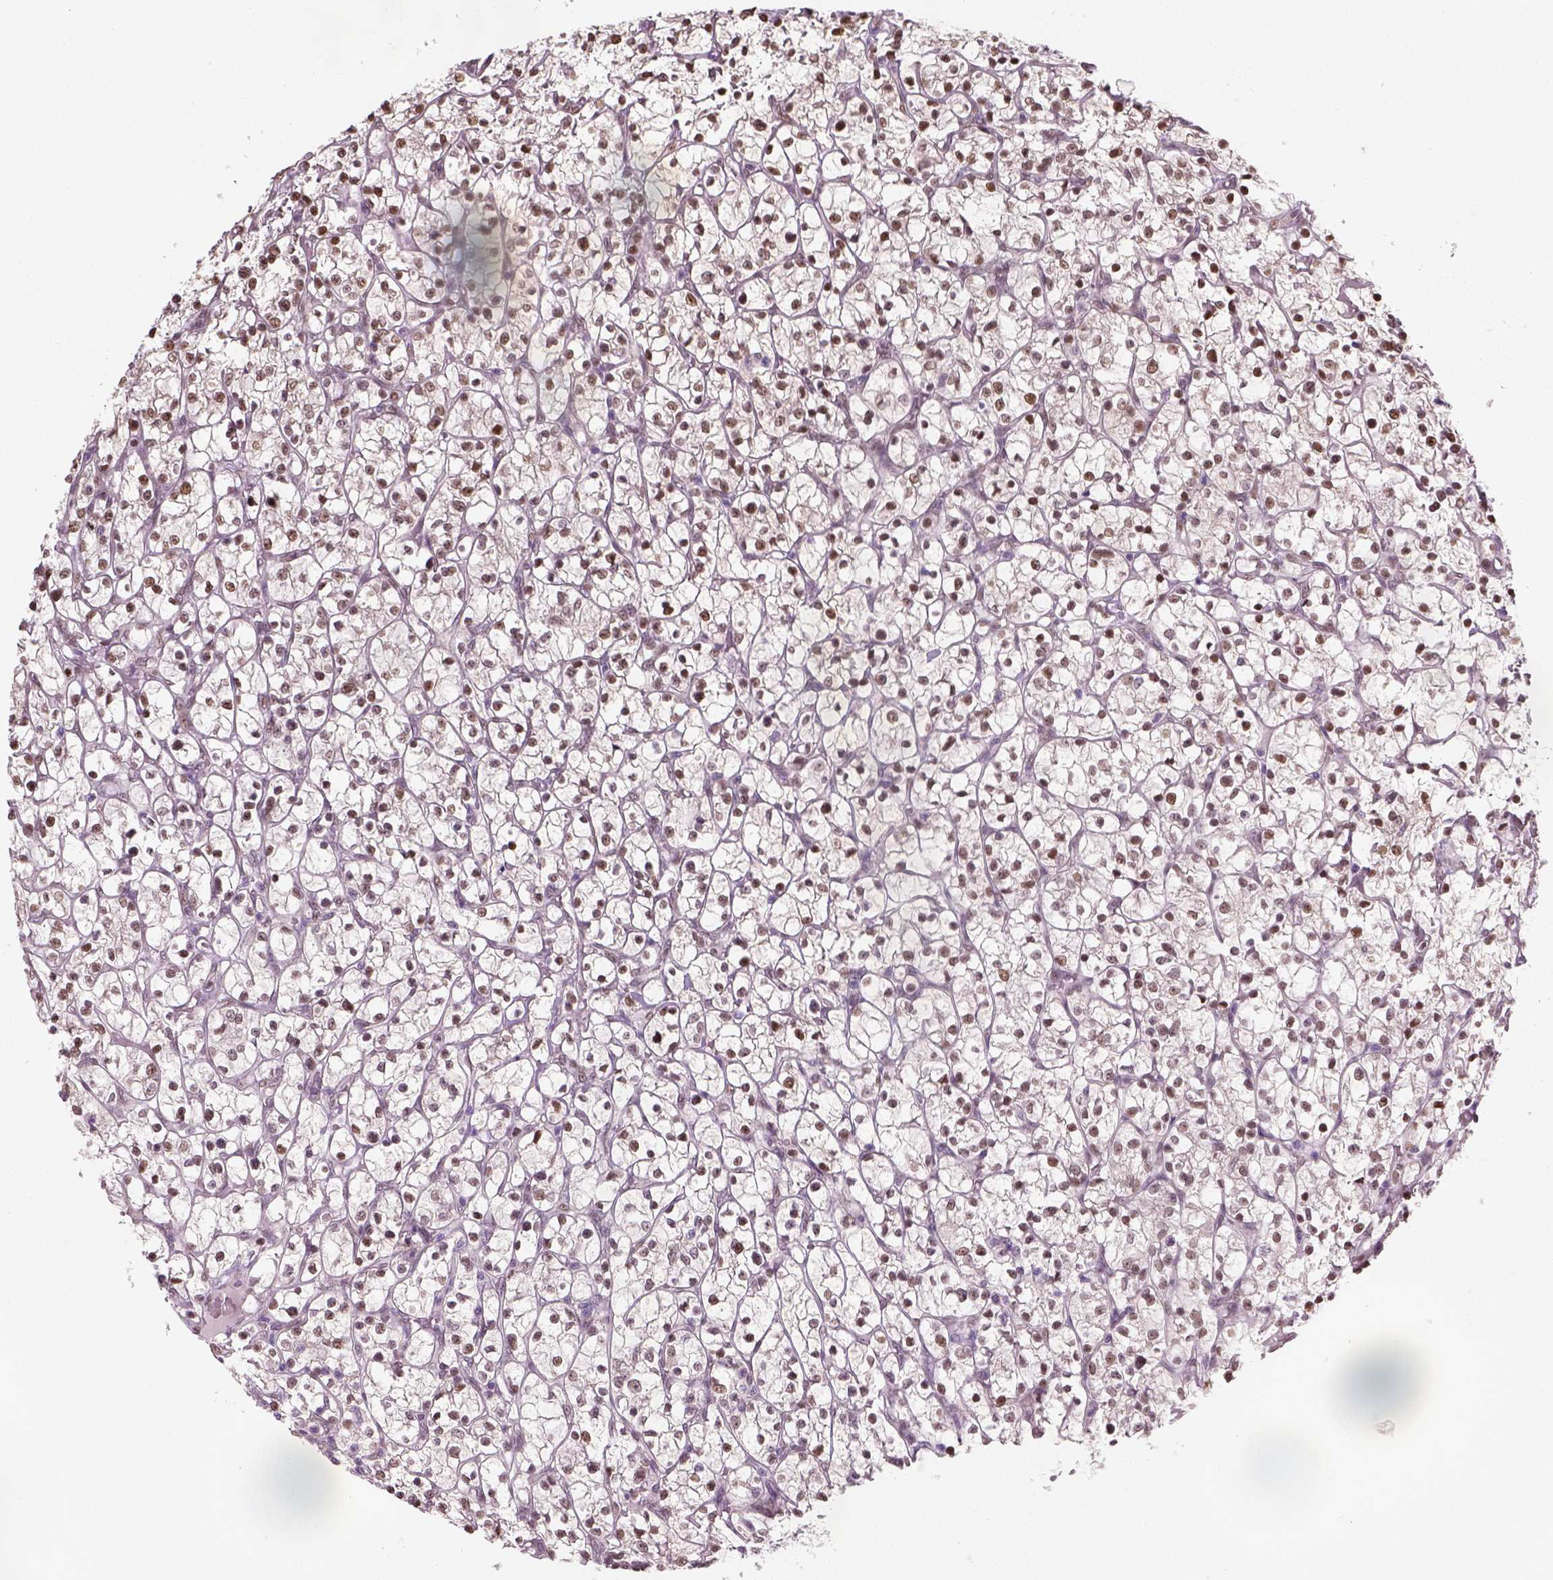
{"staining": {"intensity": "moderate", "quantity": ">75%", "location": "nuclear"}, "tissue": "renal cancer", "cell_type": "Tumor cells", "image_type": "cancer", "snomed": [{"axis": "morphology", "description": "Adenocarcinoma, NOS"}, {"axis": "topography", "description": "Kidney"}], "caption": "High-power microscopy captured an IHC micrograph of renal adenocarcinoma, revealing moderate nuclear positivity in approximately >75% of tumor cells. (DAB = brown stain, brightfield microscopy at high magnification).", "gene": "C1orf112", "patient": {"sex": "female", "age": 64}}